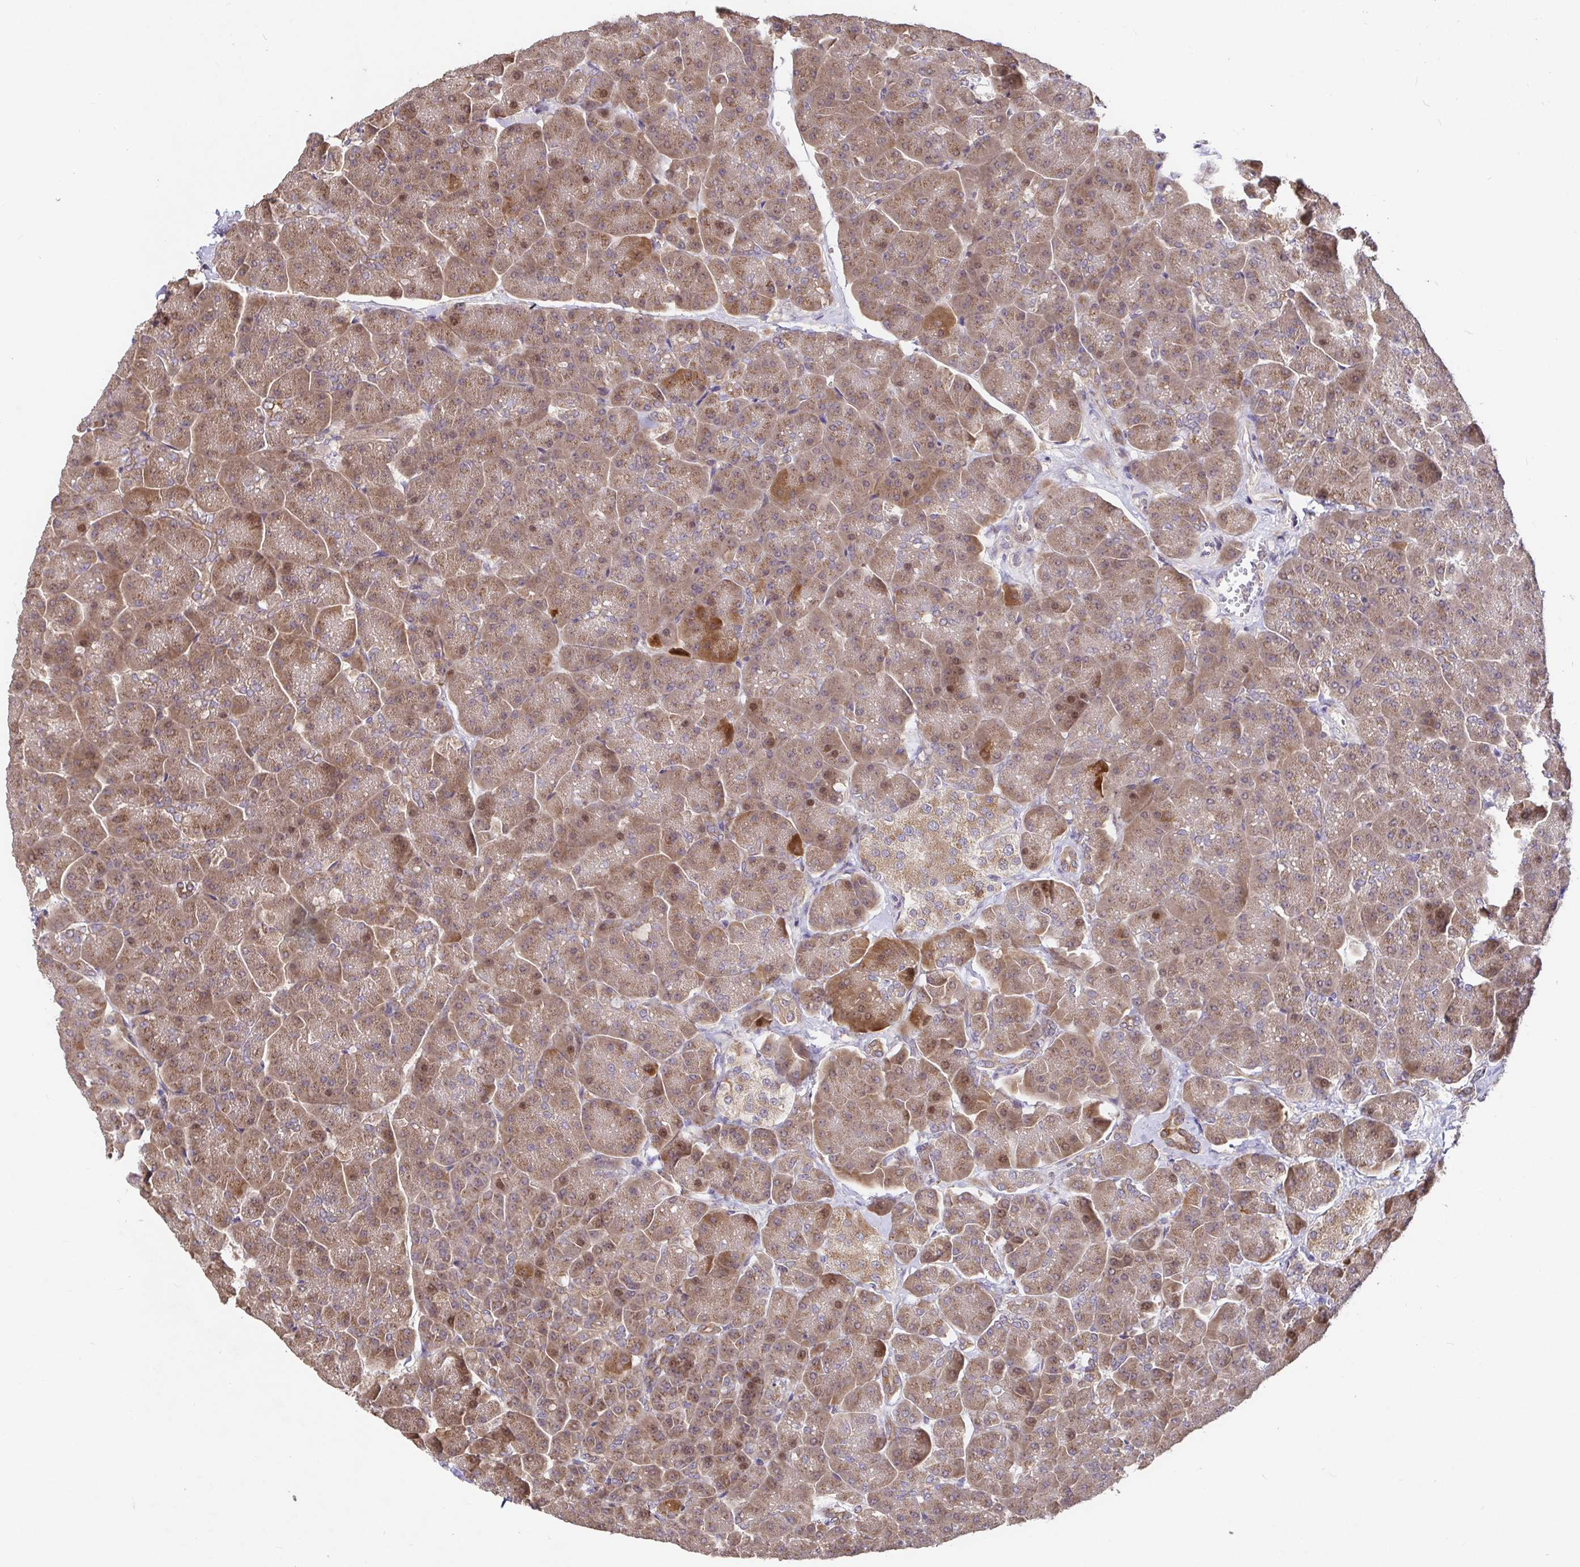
{"staining": {"intensity": "moderate", "quantity": ">75%", "location": "cytoplasmic/membranous,nuclear"}, "tissue": "pancreas", "cell_type": "Exocrine glandular cells", "image_type": "normal", "snomed": [{"axis": "morphology", "description": "Normal tissue, NOS"}, {"axis": "topography", "description": "Pancreas"}, {"axis": "topography", "description": "Peripheral nerve tissue"}], "caption": "Protein staining by immunohistochemistry displays moderate cytoplasmic/membranous,nuclear expression in approximately >75% of exocrine glandular cells in unremarkable pancreas.", "gene": "ELP1", "patient": {"sex": "male", "age": 54}}